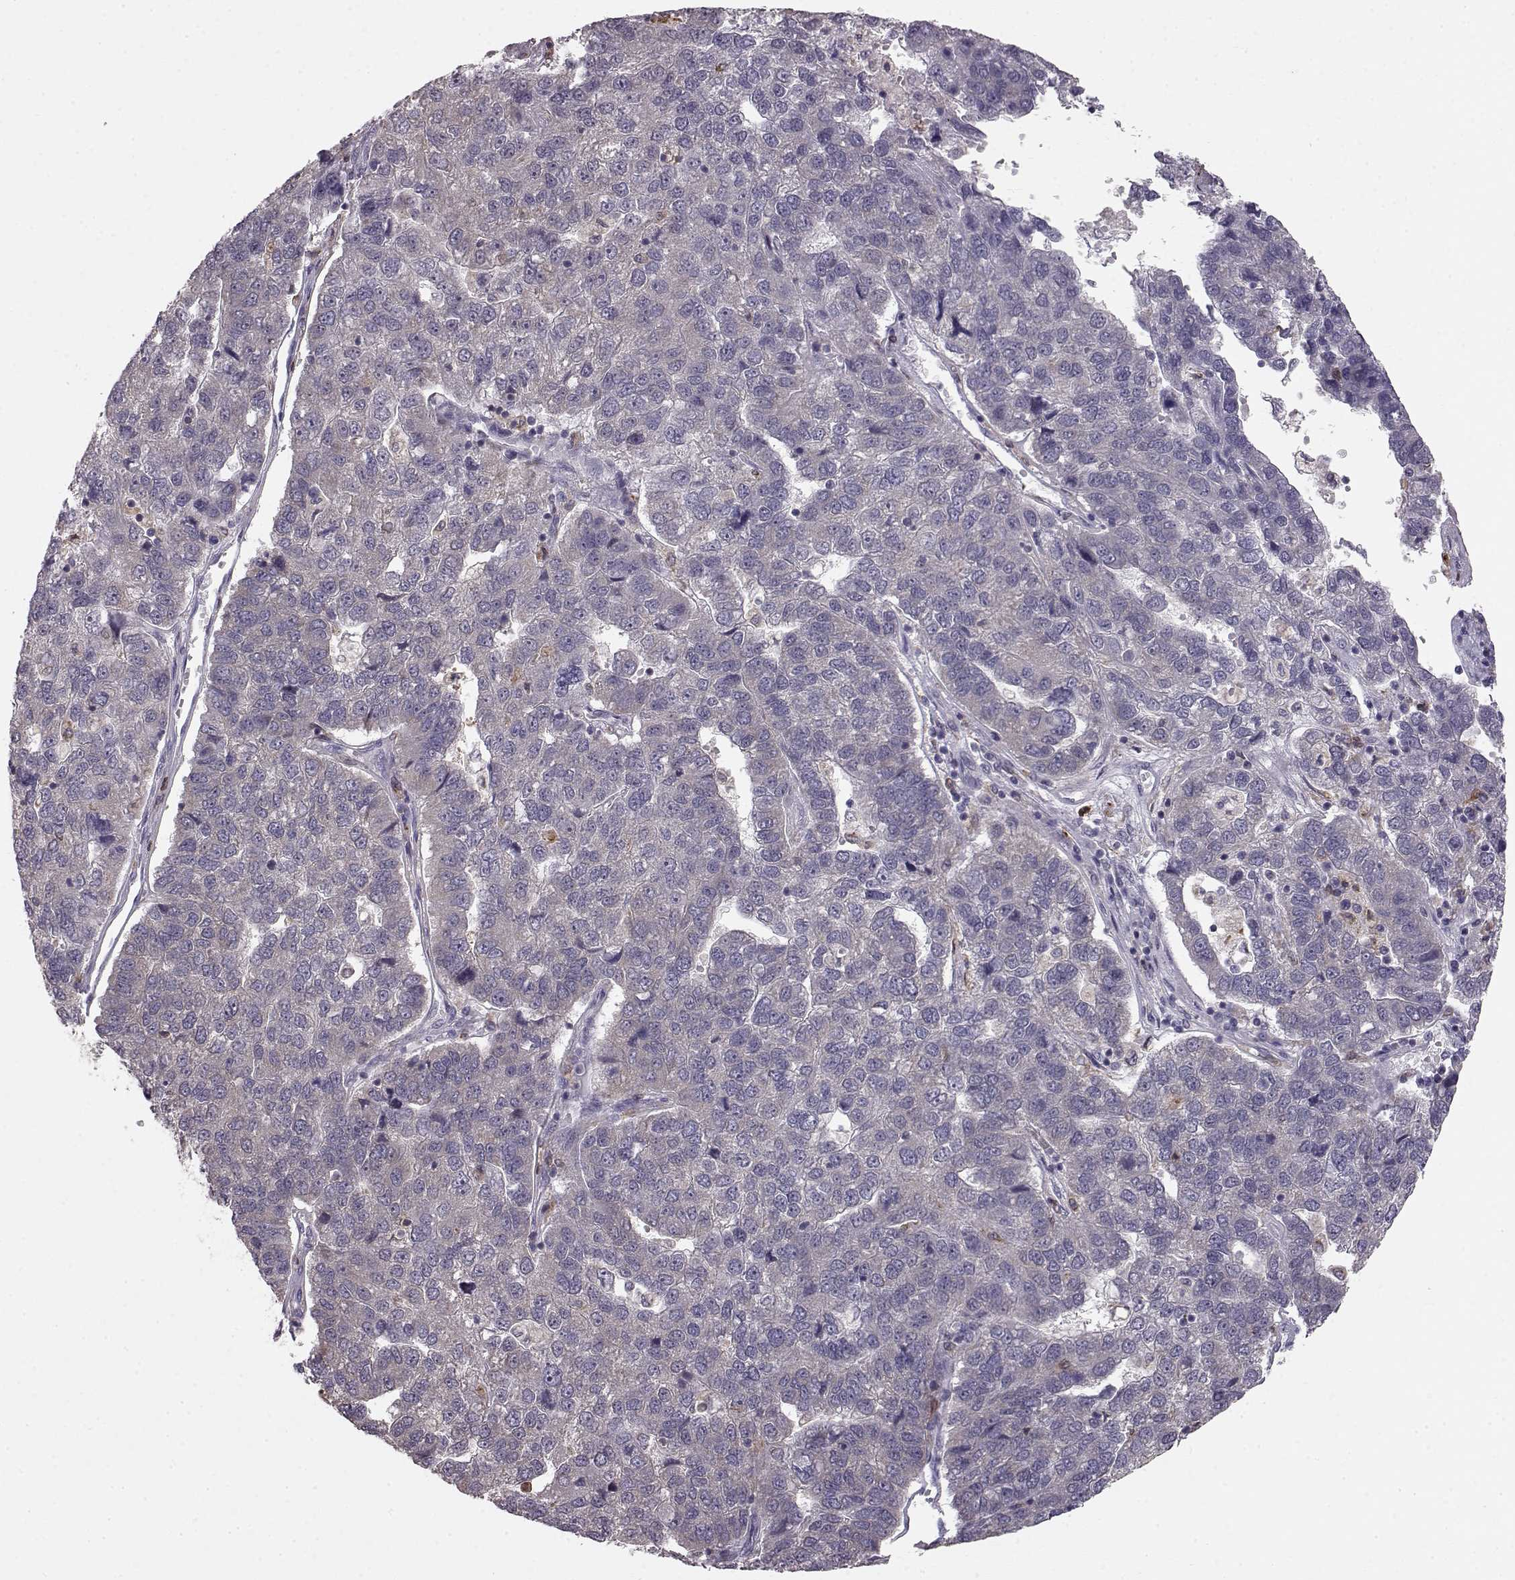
{"staining": {"intensity": "negative", "quantity": "none", "location": "none"}, "tissue": "pancreatic cancer", "cell_type": "Tumor cells", "image_type": "cancer", "snomed": [{"axis": "morphology", "description": "Adenocarcinoma, NOS"}, {"axis": "topography", "description": "Pancreas"}], "caption": "Immunohistochemistry of human adenocarcinoma (pancreatic) exhibits no expression in tumor cells.", "gene": "SPAG17", "patient": {"sex": "female", "age": 61}}